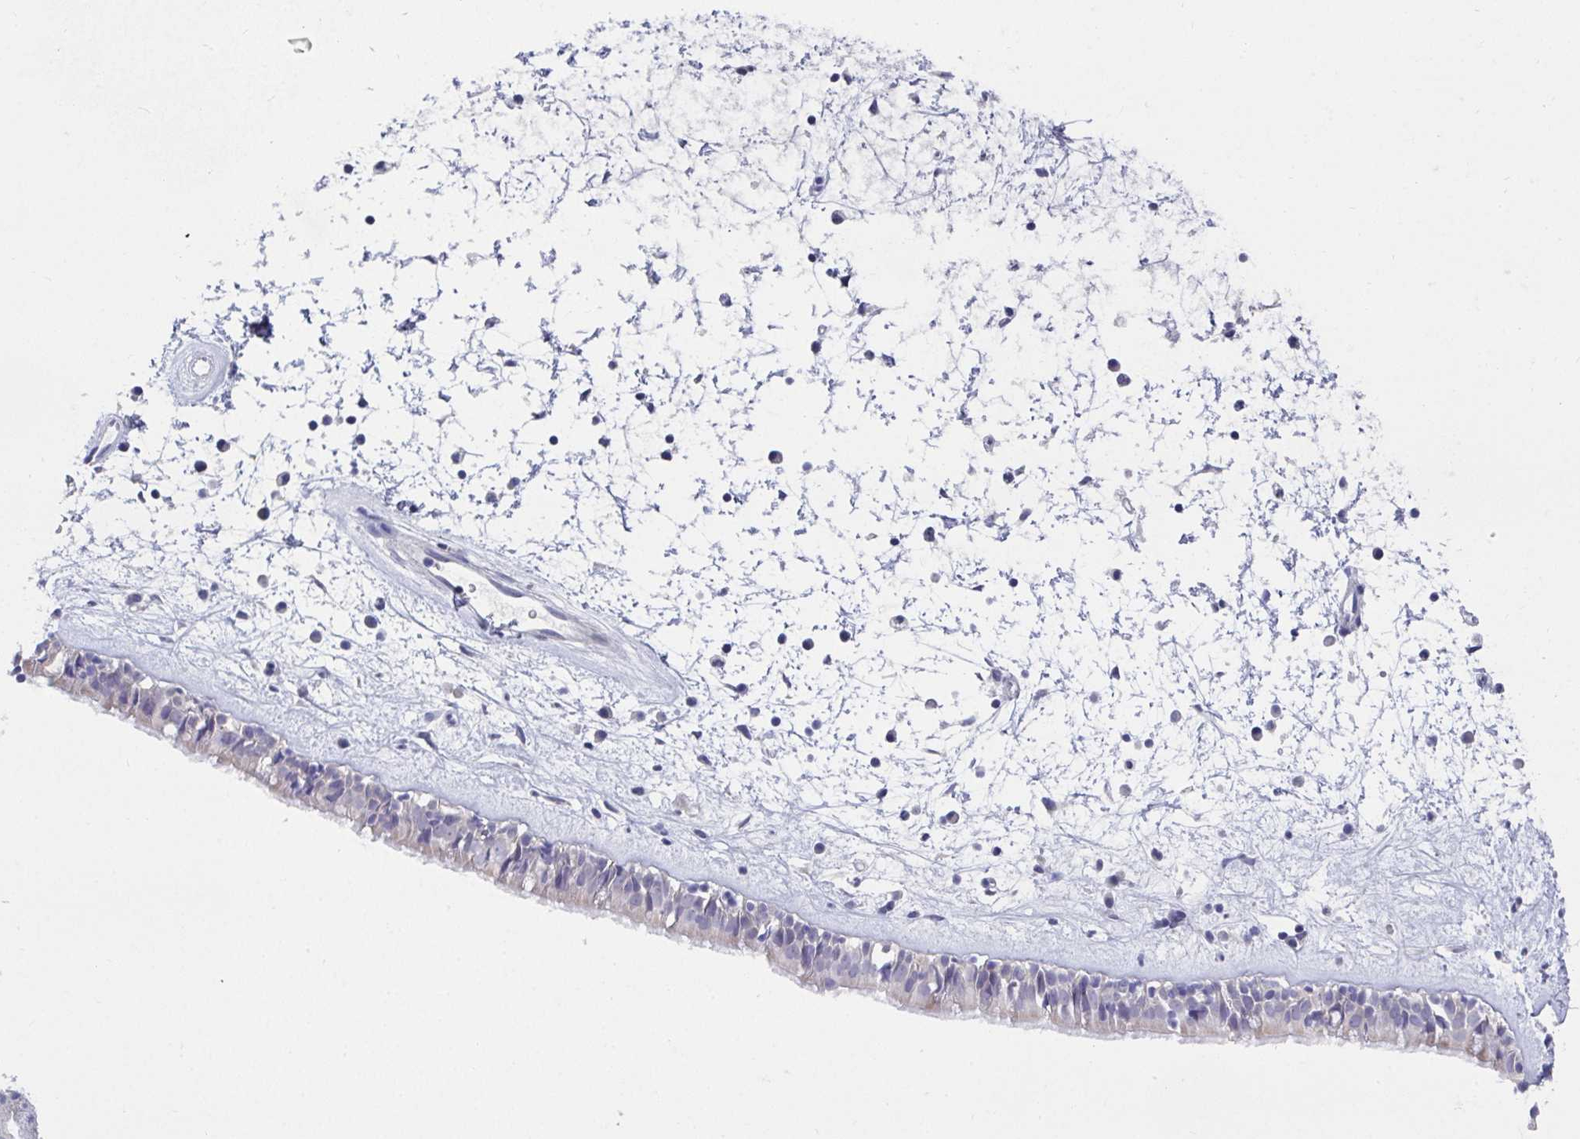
{"staining": {"intensity": "weak", "quantity": "<25%", "location": "cytoplasmic/membranous"}, "tissue": "nasopharynx", "cell_type": "Respiratory epithelial cells", "image_type": "normal", "snomed": [{"axis": "morphology", "description": "Normal tissue, NOS"}, {"axis": "topography", "description": "Nasopharynx"}], "caption": "Immunohistochemistry image of benign nasopharynx: nasopharynx stained with DAB displays no significant protein expression in respiratory epithelial cells.", "gene": "ATP5F1C", "patient": {"sex": "male", "age": 24}}